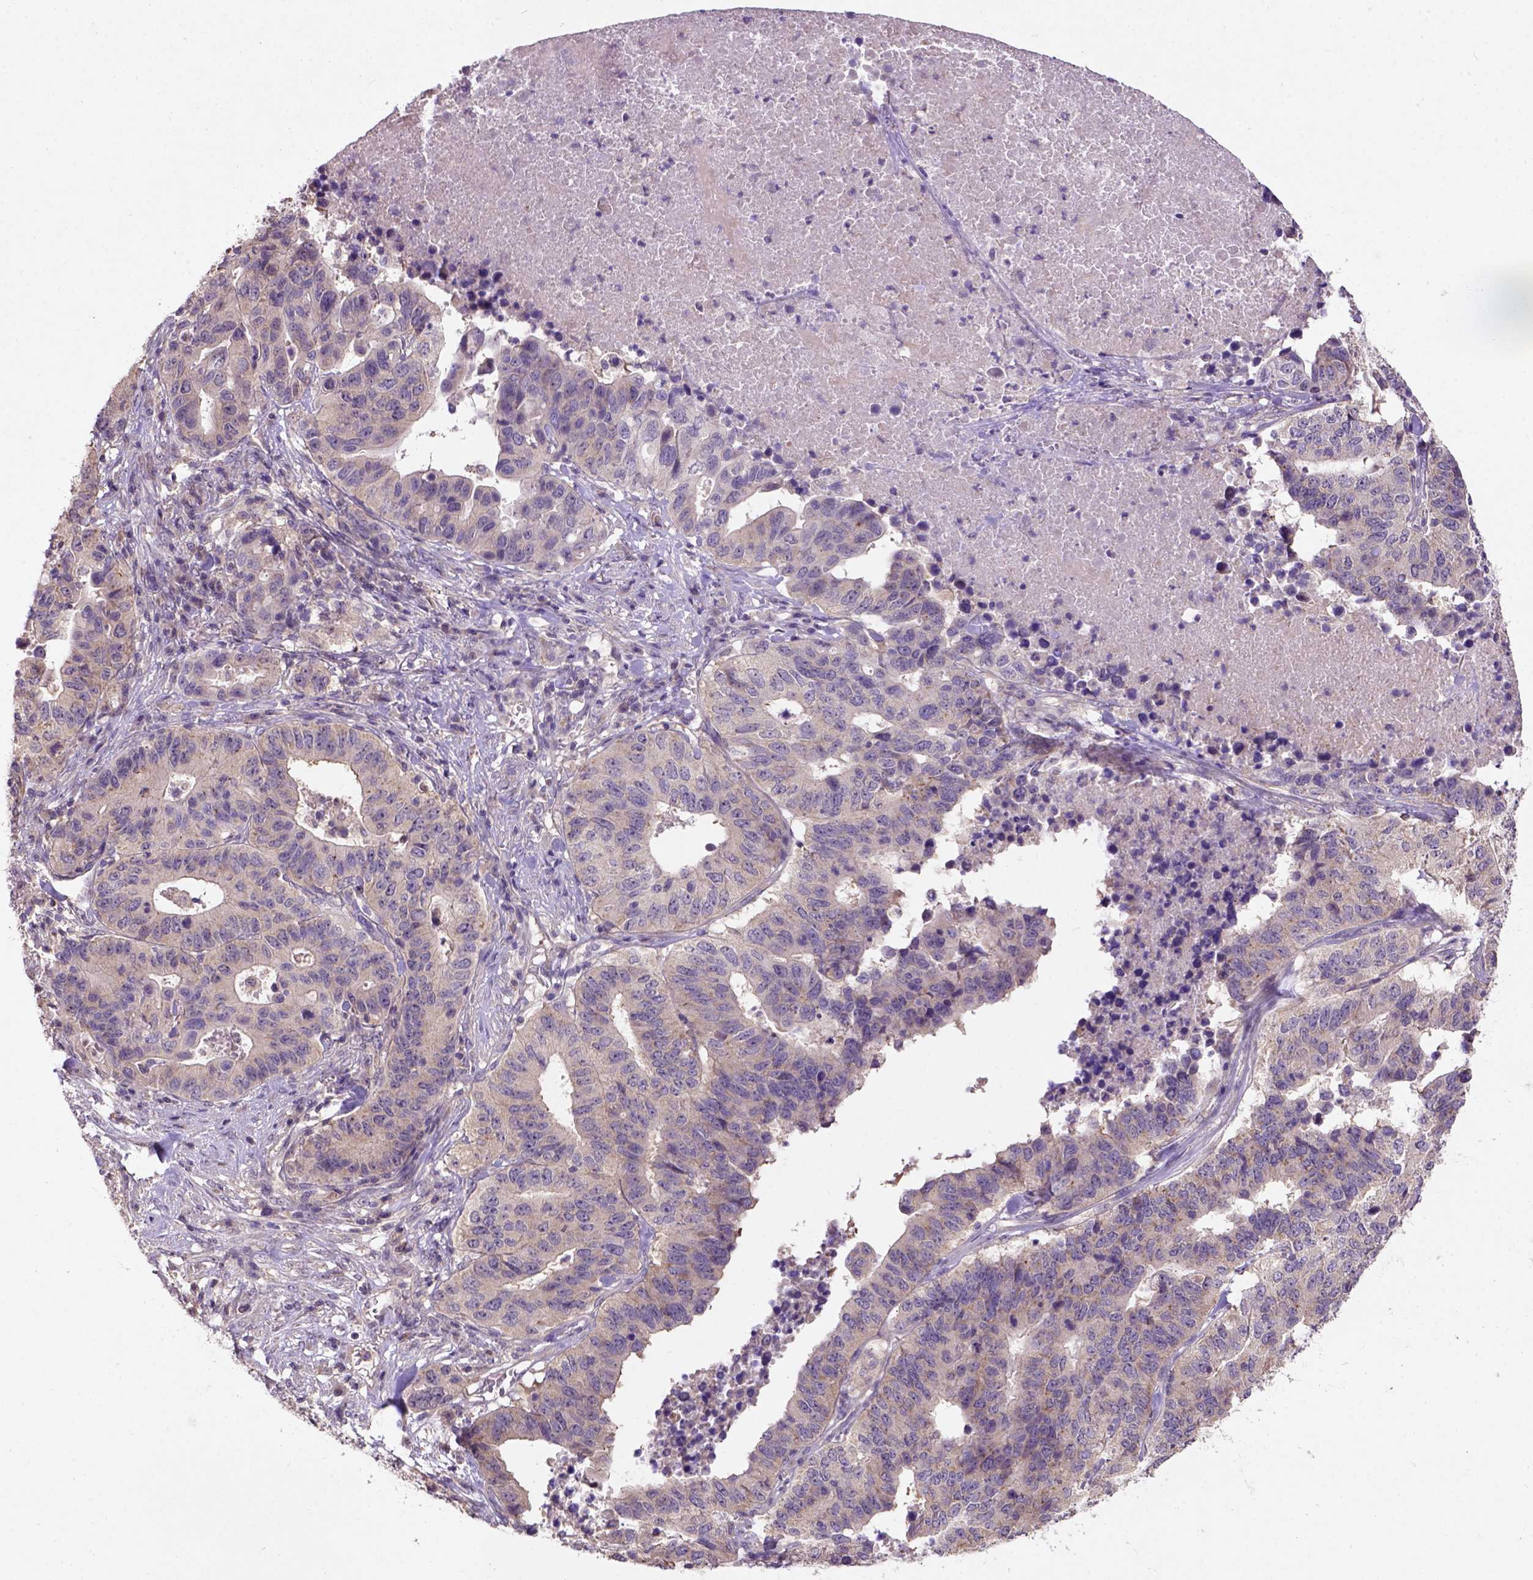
{"staining": {"intensity": "moderate", "quantity": "25%-75%", "location": "cytoplasmic/membranous"}, "tissue": "stomach cancer", "cell_type": "Tumor cells", "image_type": "cancer", "snomed": [{"axis": "morphology", "description": "Adenocarcinoma, NOS"}, {"axis": "topography", "description": "Stomach, upper"}], "caption": "Protein staining of adenocarcinoma (stomach) tissue shows moderate cytoplasmic/membranous expression in approximately 25%-75% of tumor cells.", "gene": "KBTBD8", "patient": {"sex": "female", "age": 67}}